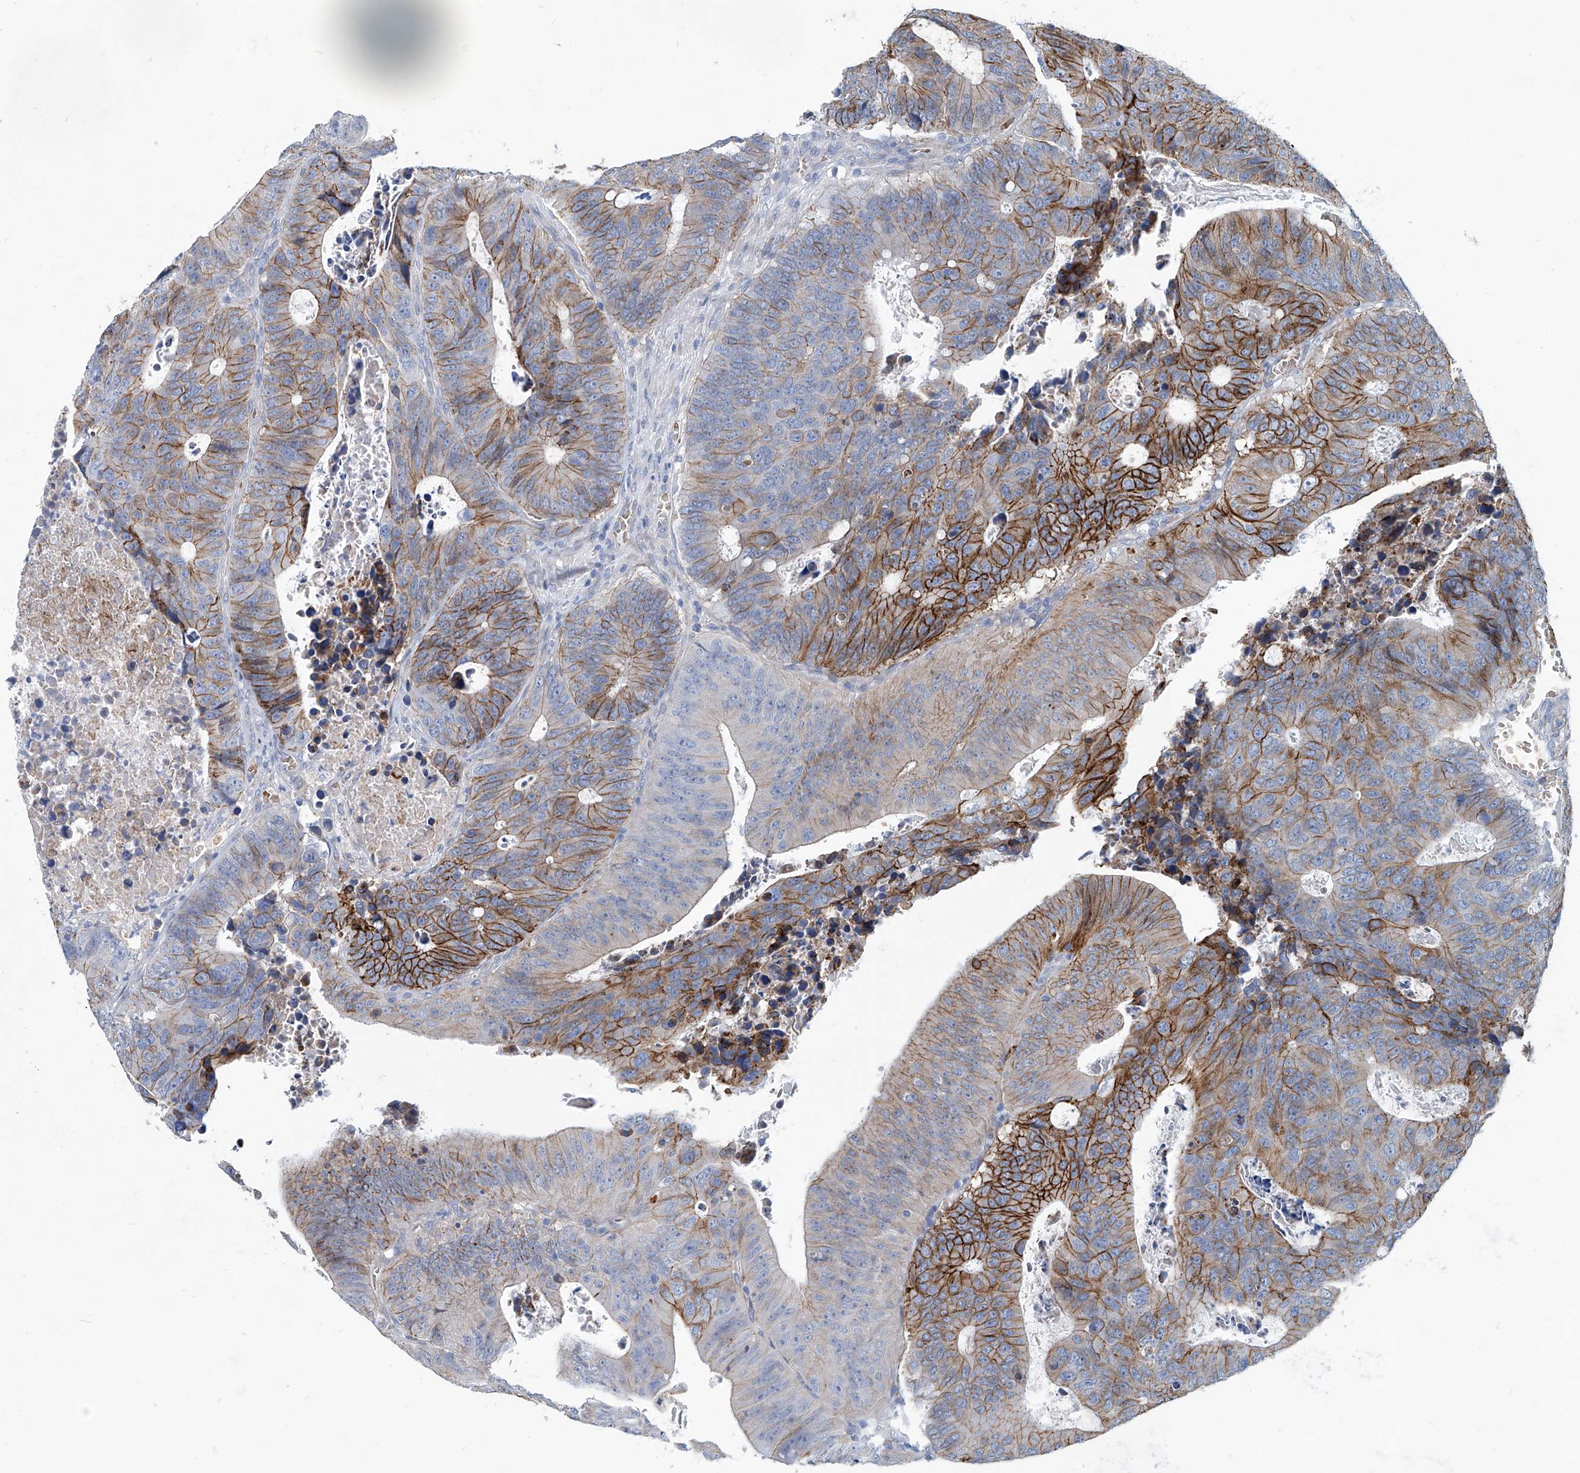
{"staining": {"intensity": "moderate", "quantity": "25%-75%", "location": "cytoplasmic/membranous"}, "tissue": "colorectal cancer", "cell_type": "Tumor cells", "image_type": "cancer", "snomed": [{"axis": "morphology", "description": "Adenocarcinoma, NOS"}, {"axis": "topography", "description": "Colon"}], "caption": "An immunohistochemistry histopathology image of neoplastic tissue is shown. Protein staining in brown highlights moderate cytoplasmic/membranous positivity in colorectal adenocarcinoma within tumor cells.", "gene": "FPR2", "patient": {"sex": "male", "age": 87}}